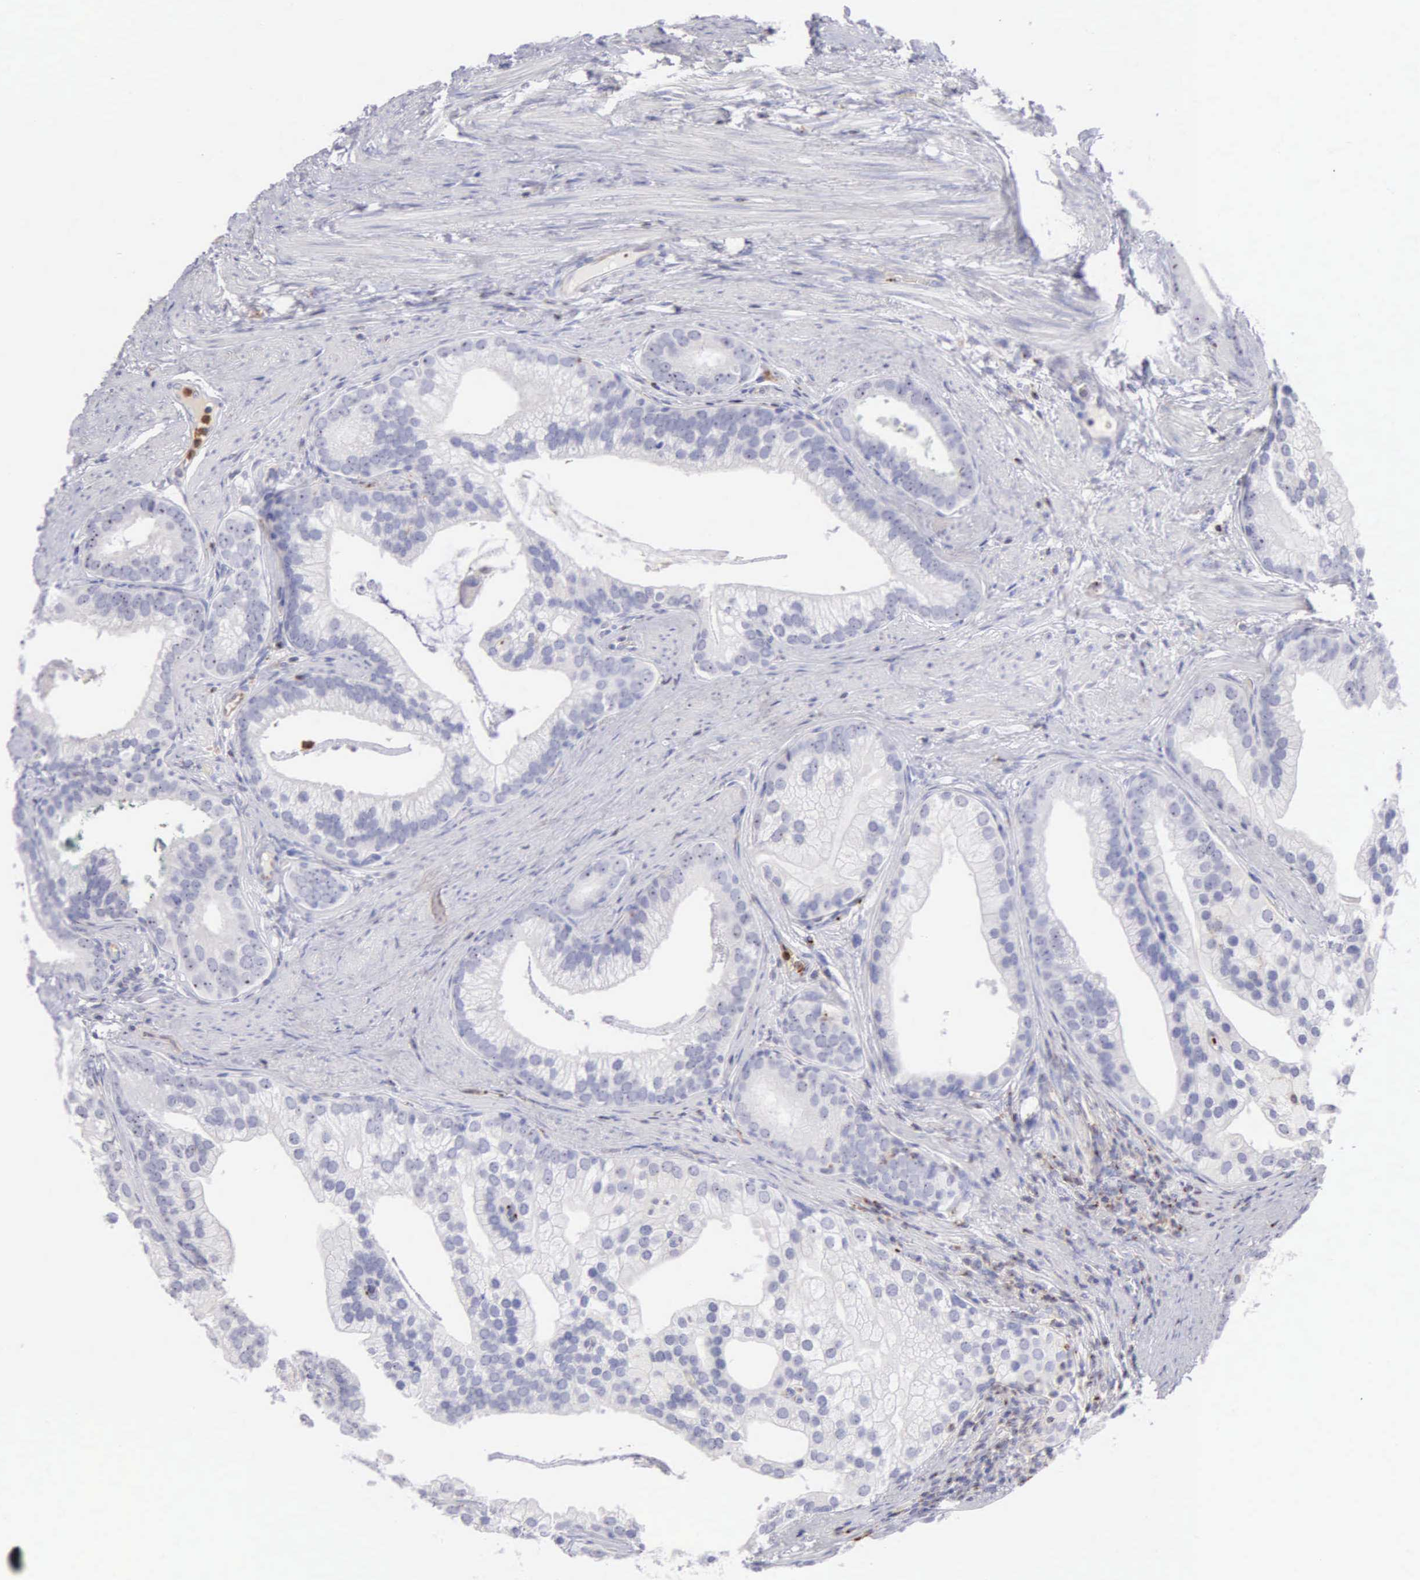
{"staining": {"intensity": "negative", "quantity": "none", "location": "none"}, "tissue": "prostate cancer", "cell_type": "Tumor cells", "image_type": "cancer", "snomed": [{"axis": "morphology", "description": "Adenocarcinoma, Medium grade"}, {"axis": "topography", "description": "Prostate"}], "caption": "Human prostate cancer (adenocarcinoma (medium-grade)) stained for a protein using IHC displays no expression in tumor cells.", "gene": "SRGN", "patient": {"sex": "male", "age": 65}}